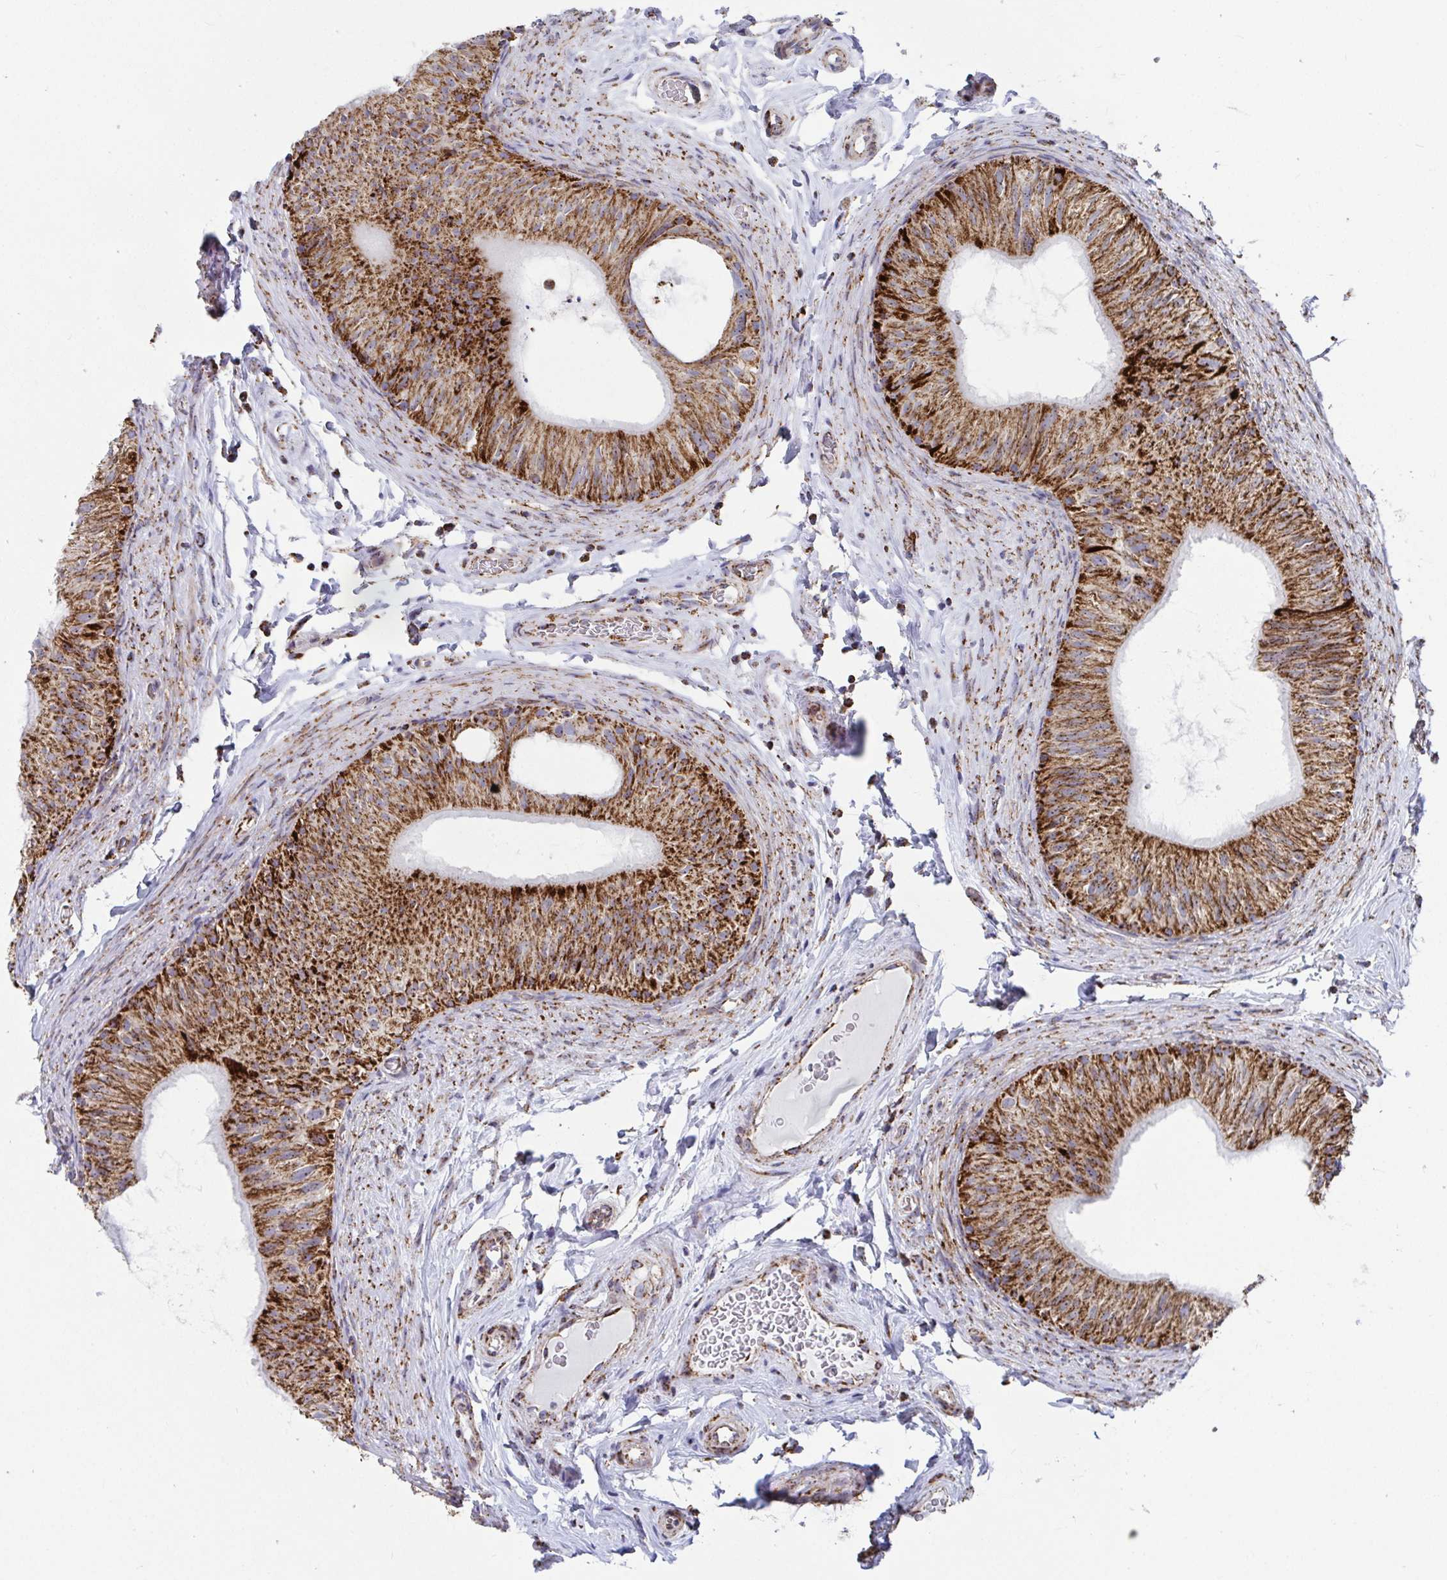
{"staining": {"intensity": "strong", "quantity": ">75%", "location": "cytoplasmic/membranous"}, "tissue": "epididymis", "cell_type": "Glandular cells", "image_type": "normal", "snomed": [{"axis": "morphology", "description": "Normal tissue, NOS"}, {"axis": "topography", "description": "Epididymis, spermatic cord, NOS"}, {"axis": "topography", "description": "Epididymis"}], "caption": "IHC photomicrograph of benign epididymis: human epididymis stained using IHC shows high levels of strong protein expression localized specifically in the cytoplasmic/membranous of glandular cells, appearing as a cytoplasmic/membranous brown color.", "gene": "ATP5MJ", "patient": {"sex": "male", "age": 31}}